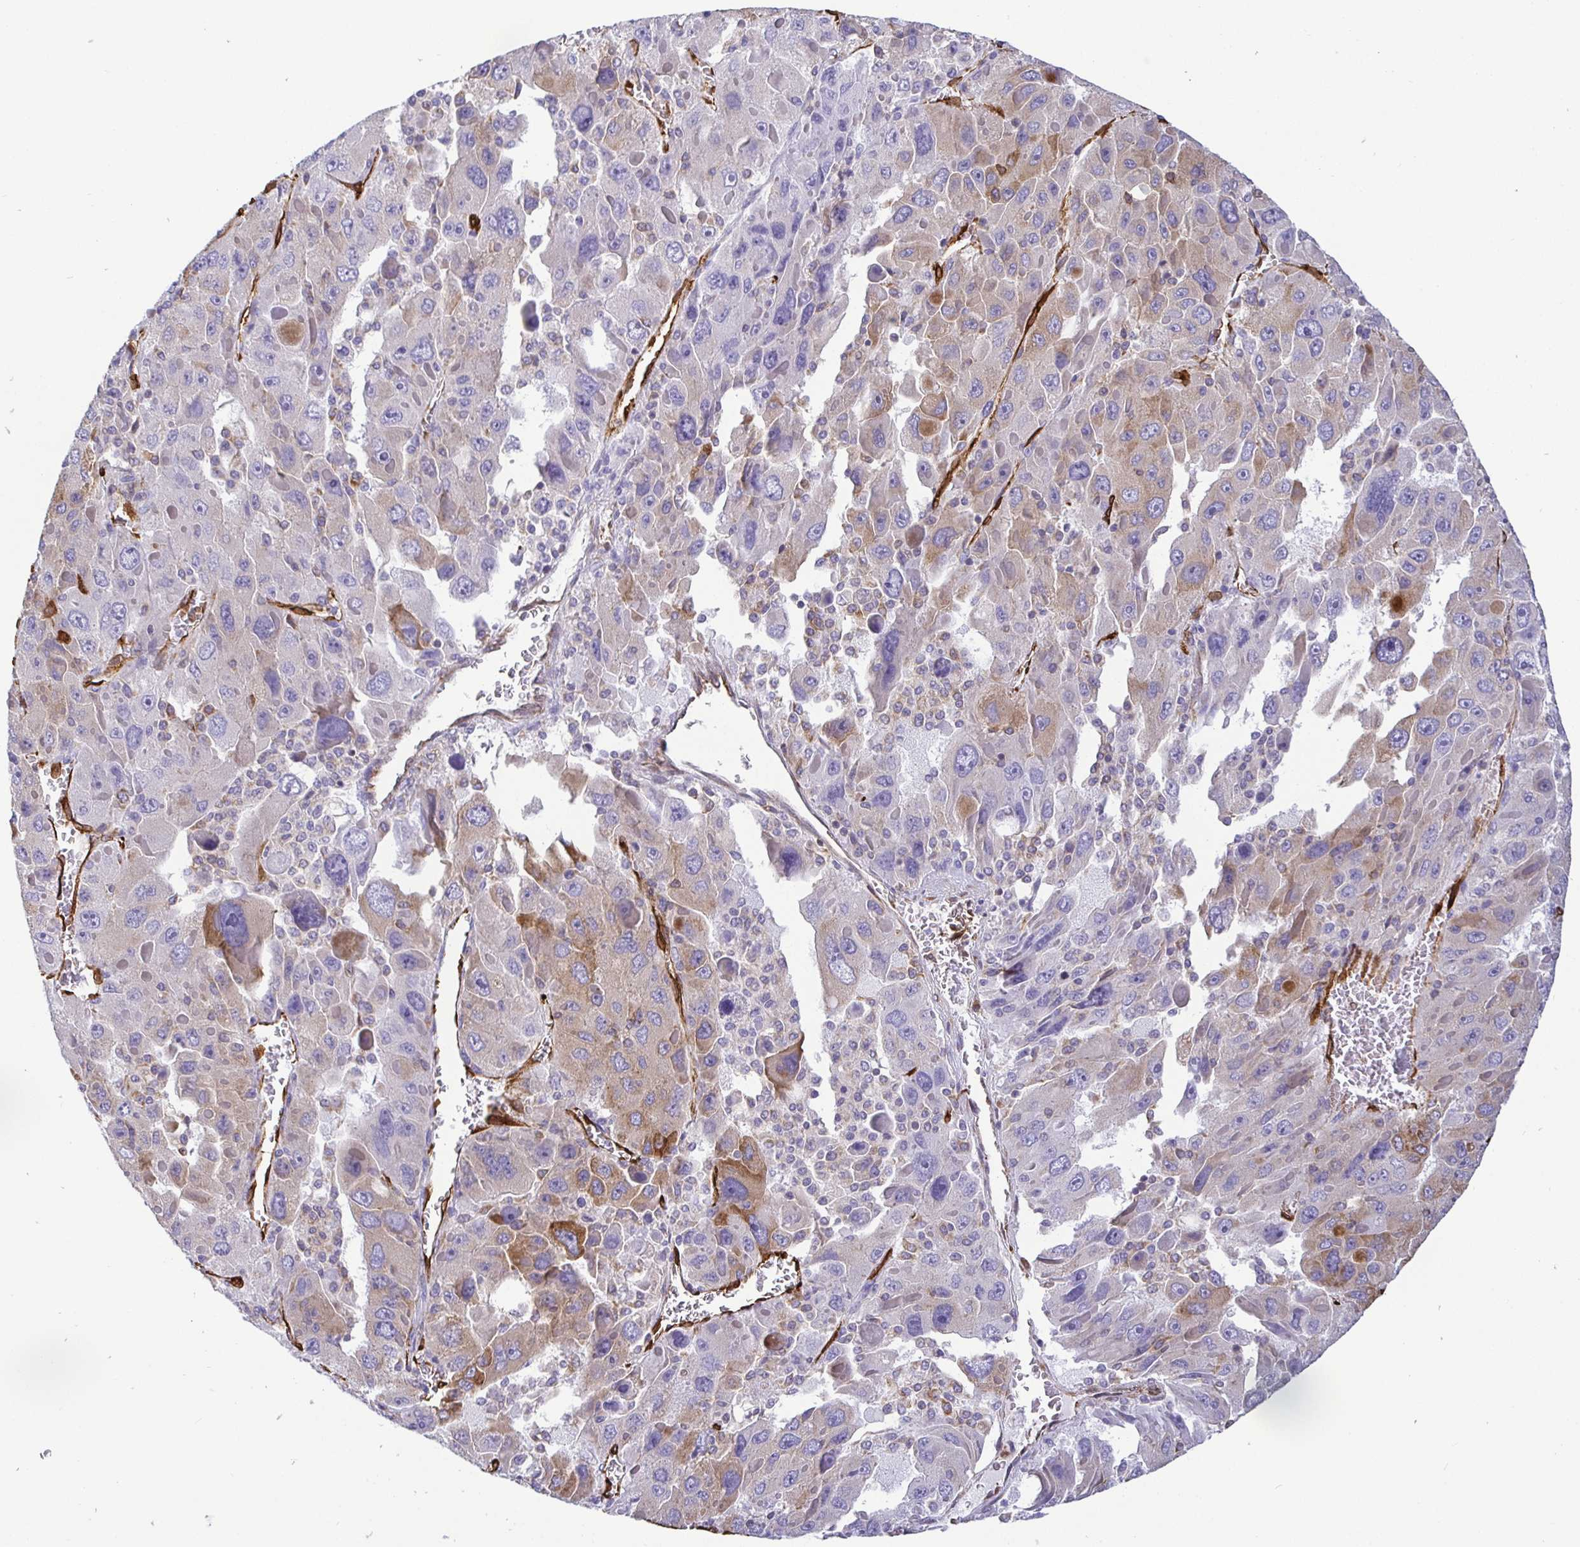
{"staining": {"intensity": "weak", "quantity": "<25%", "location": "cytoplasmic/membranous"}, "tissue": "liver cancer", "cell_type": "Tumor cells", "image_type": "cancer", "snomed": [{"axis": "morphology", "description": "Carcinoma, Hepatocellular, NOS"}, {"axis": "topography", "description": "Liver"}], "caption": "The image reveals no staining of tumor cells in liver hepatocellular carcinoma. (DAB (3,3'-diaminobenzidine) immunohistochemistry (IHC) visualized using brightfield microscopy, high magnification).", "gene": "TP53I11", "patient": {"sex": "female", "age": 41}}